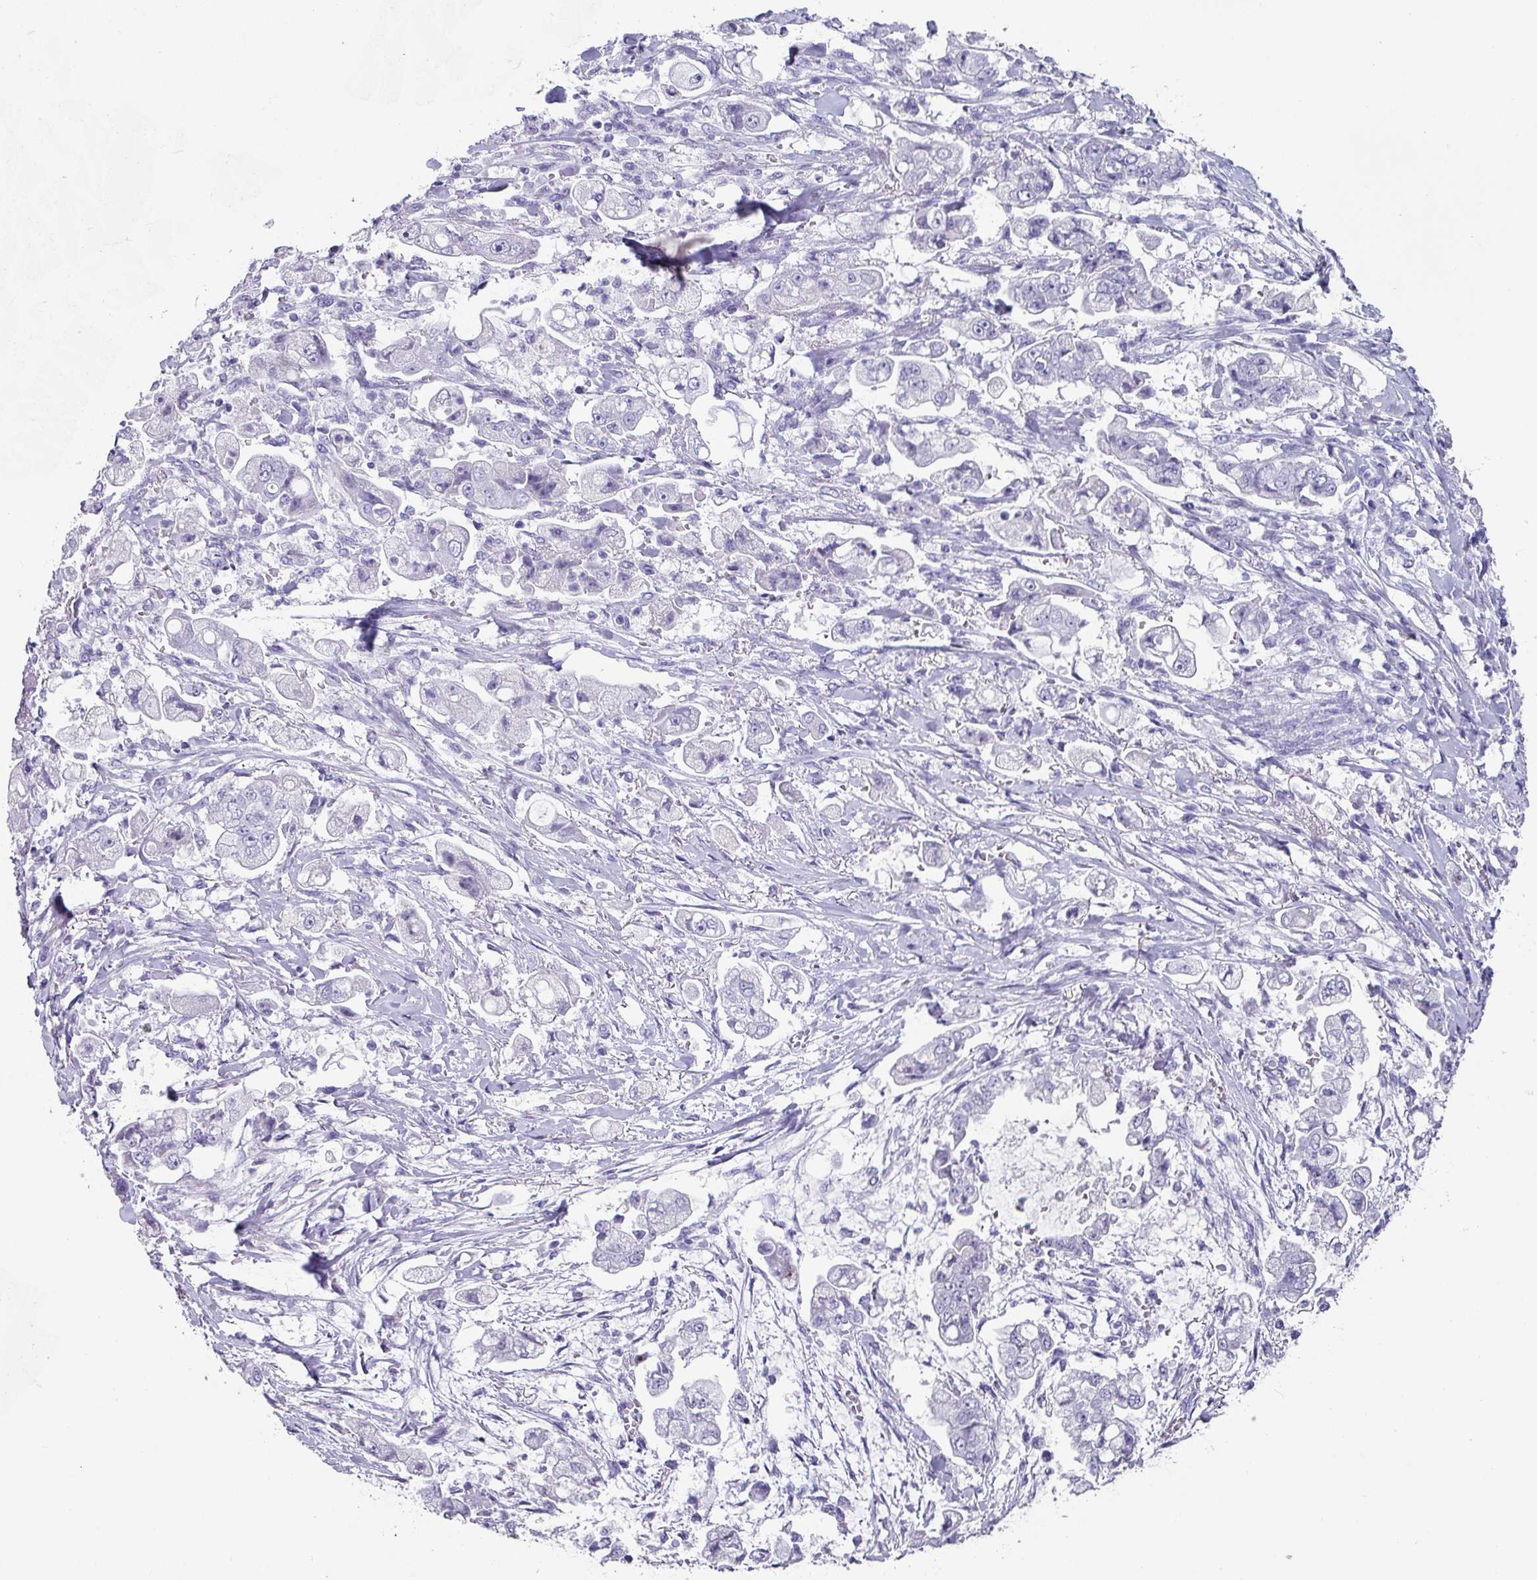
{"staining": {"intensity": "negative", "quantity": "none", "location": "none"}, "tissue": "stomach cancer", "cell_type": "Tumor cells", "image_type": "cancer", "snomed": [{"axis": "morphology", "description": "Adenocarcinoma, NOS"}, {"axis": "topography", "description": "Stomach"}], "caption": "Histopathology image shows no protein expression in tumor cells of stomach adenocarcinoma tissue.", "gene": "PEX10", "patient": {"sex": "male", "age": 62}}